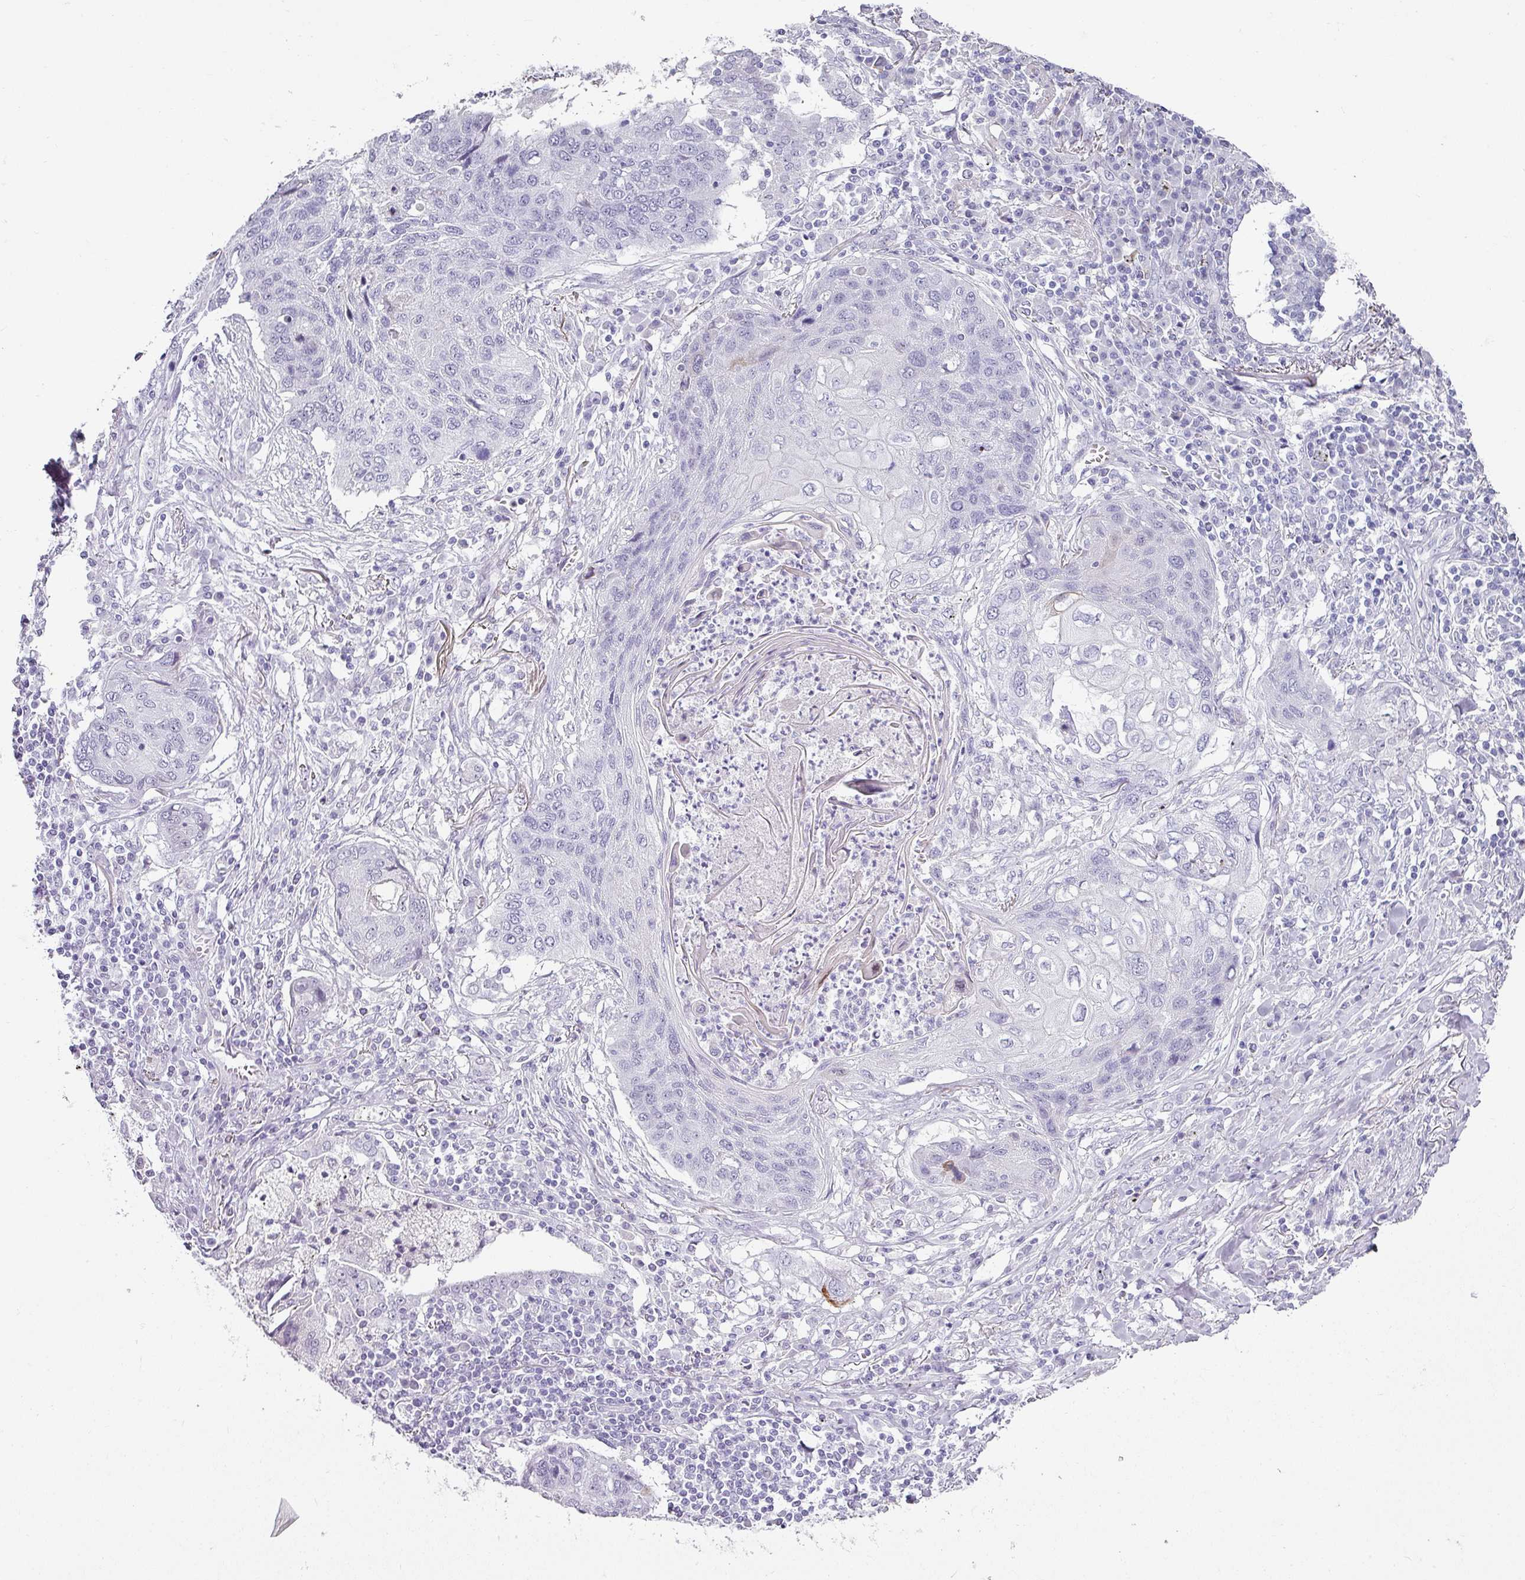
{"staining": {"intensity": "negative", "quantity": "none", "location": "none"}, "tissue": "lung cancer", "cell_type": "Tumor cells", "image_type": "cancer", "snomed": [{"axis": "morphology", "description": "Squamous cell carcinoma, NOS"}, {"axis": "topography", "description": "Lung"}], "caption": "This is an IHC photomicrograph of lung cancer. There is no expression in tumor cells.", "gene": "TRA2A", "patient": {"sex": "female", "age": 63}}